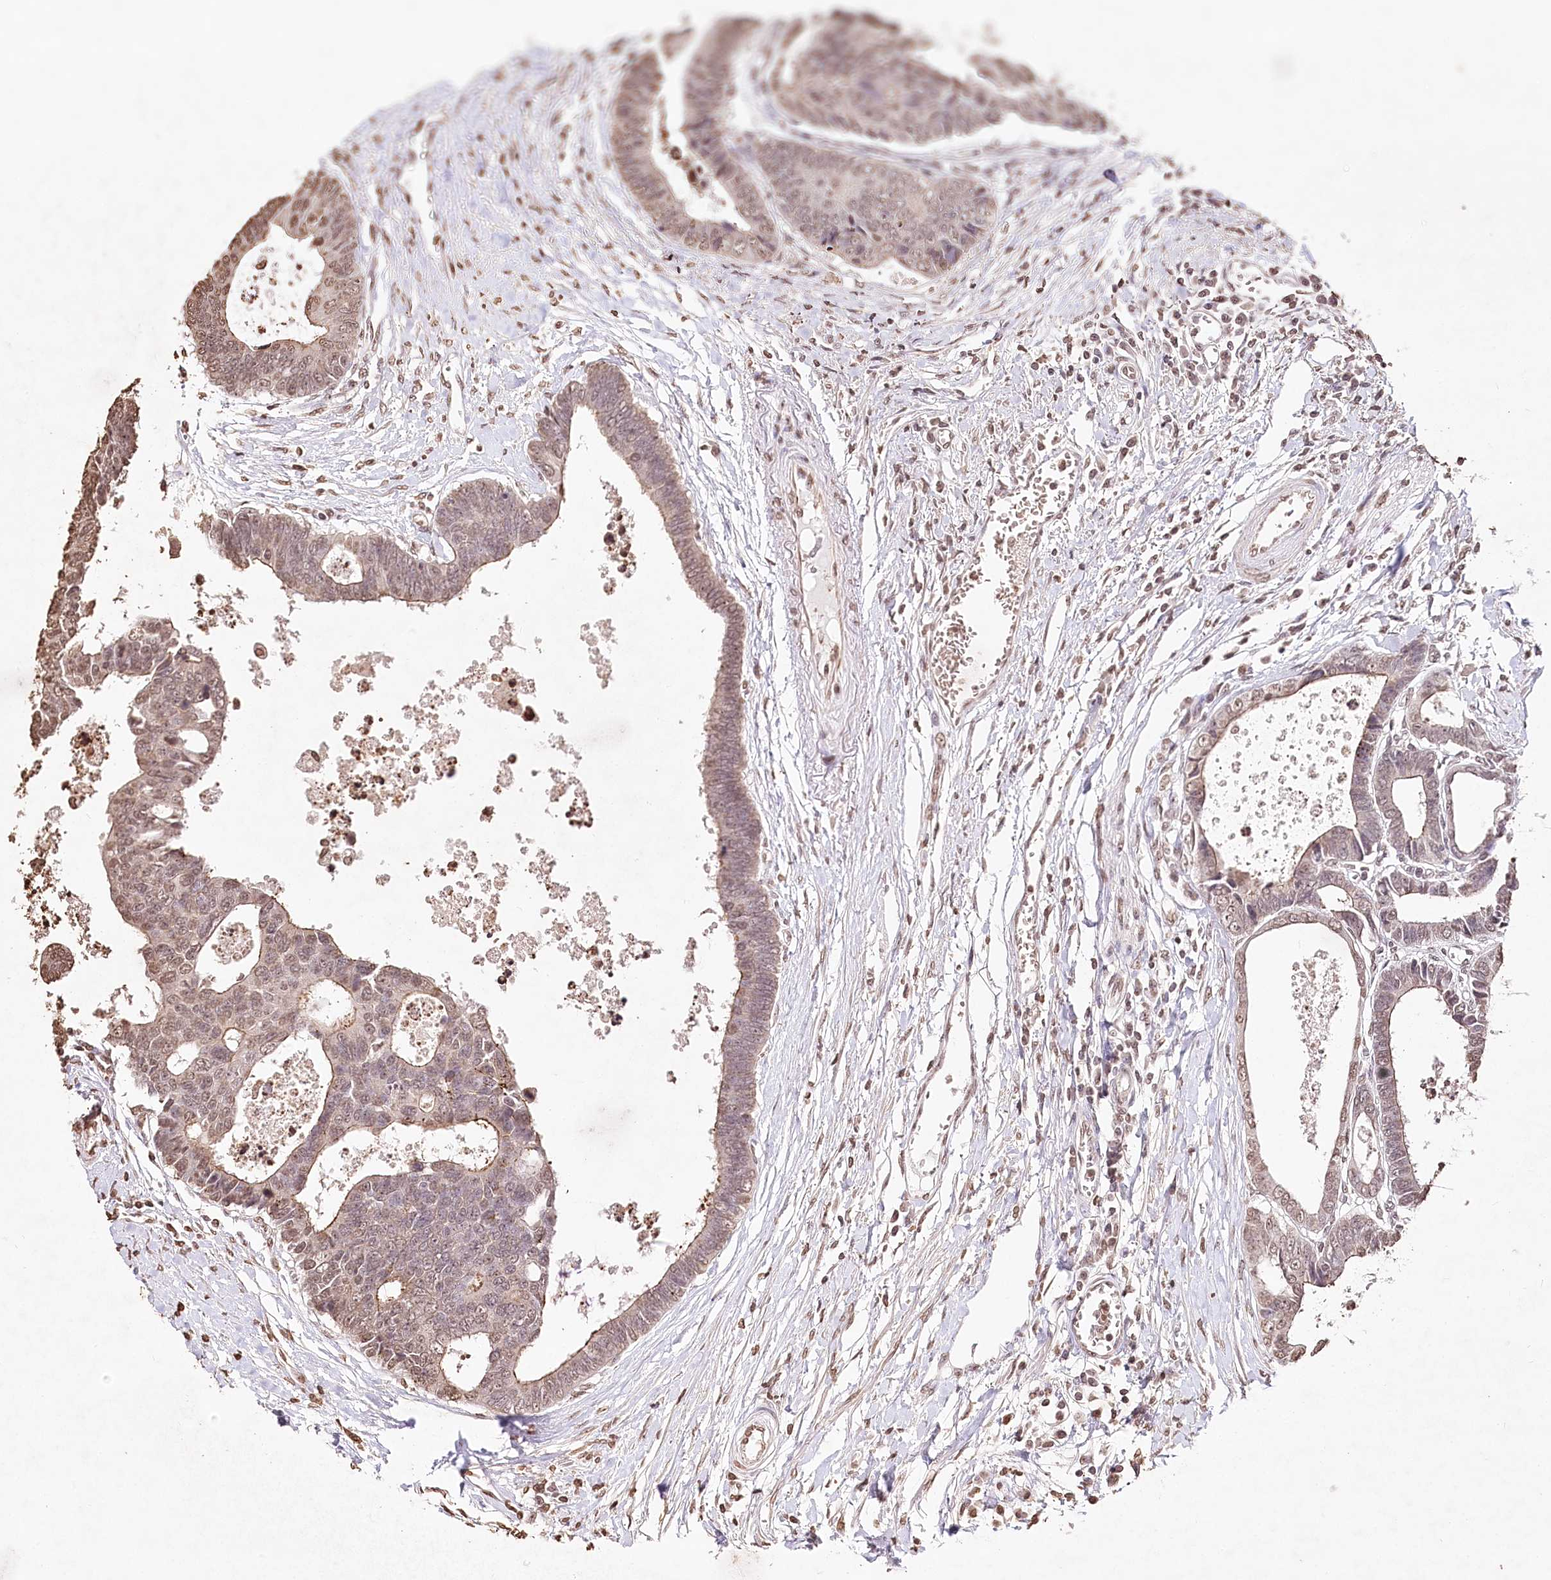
{"staining": {"intensity": "moderate", "quantity": ">75%", "location": "cytoplasmic/membranous,nuclear"}, "tissue": "colorectal cancer", "cell_type": "Tumor cells", "image_type": "cancer", "snomed": [{"axis": "morphology", "description": "Adenocarcinoma, NOS"}, {"axis": "topography", "description": "Rectum"}], "caption": "An immunohistochemistry photomicrograph of neoplastic tissue is shown. Protein staining in brown labels moderate cytoplasmic/membranous and nuclear positivity in colorectal cancer (adenocarcinoma) within tumor cells. Nuclei are stained in blue.", "gene": "DMXL1", "patient": {"sex": "male", "age": 84}}